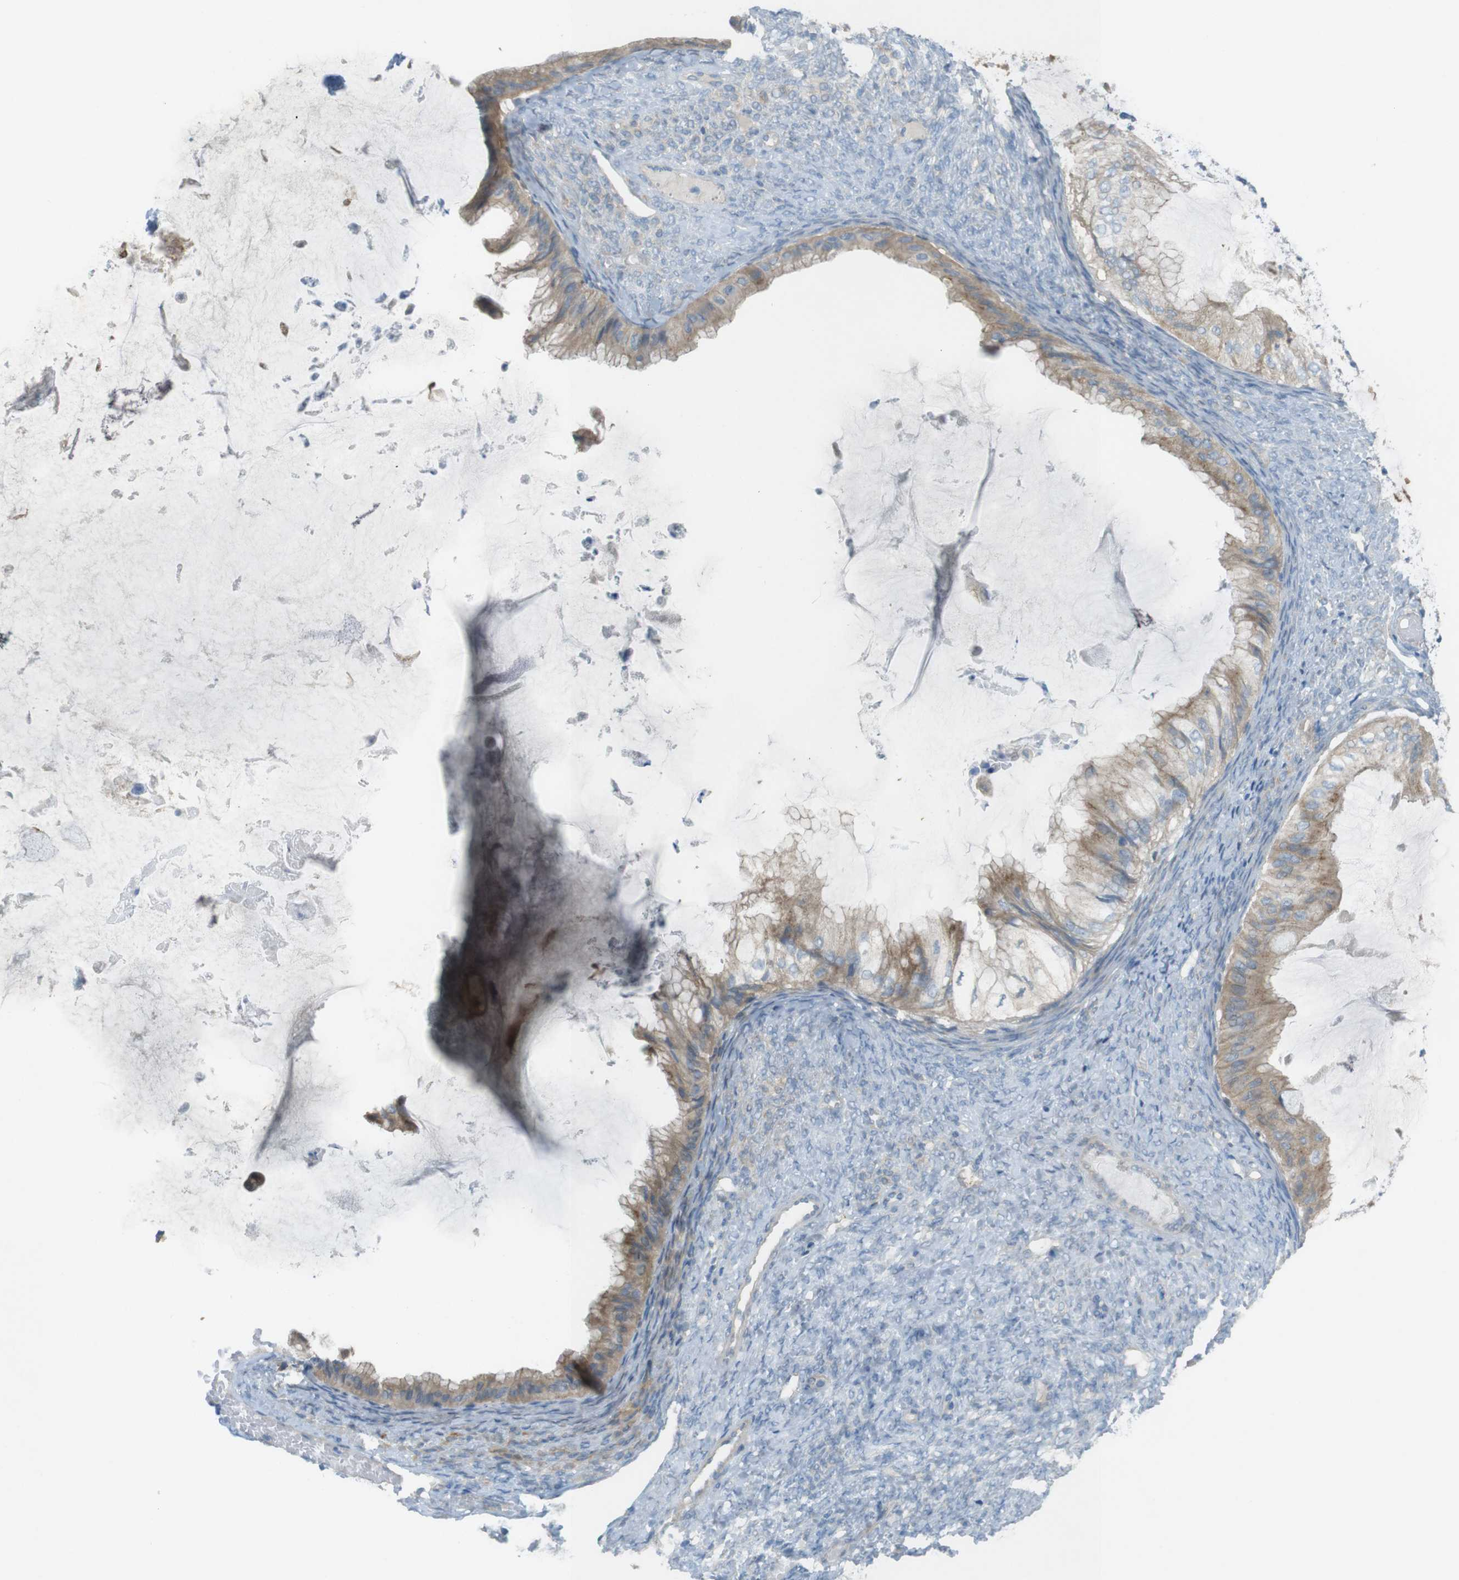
{"staining": {"intensity": "moderate", "quantity": ">75%", "location": "cytoplasmic/membranous"}, "tissue": "ovarian cancer", "cell_type": "Tumor cells", "image_type": "cancer", "snomed": [{"axis": "morphology", "description": "Cystadenocarcinoma, mucinous, NOS"}, {"axis": "topography", "description": "Ovary"}], "caption": "Ovarian cancer (mucinous cystadenocarcinoma) stained with immunohistochemistry (IHC) displays moderate cytoplasmic/membranous expression in about >75% of tumor cells. (IHC, brightfield microscopy, high magnification).", "gene": "TMEM41B", "patient": {"sex": "female", "age": 61}}